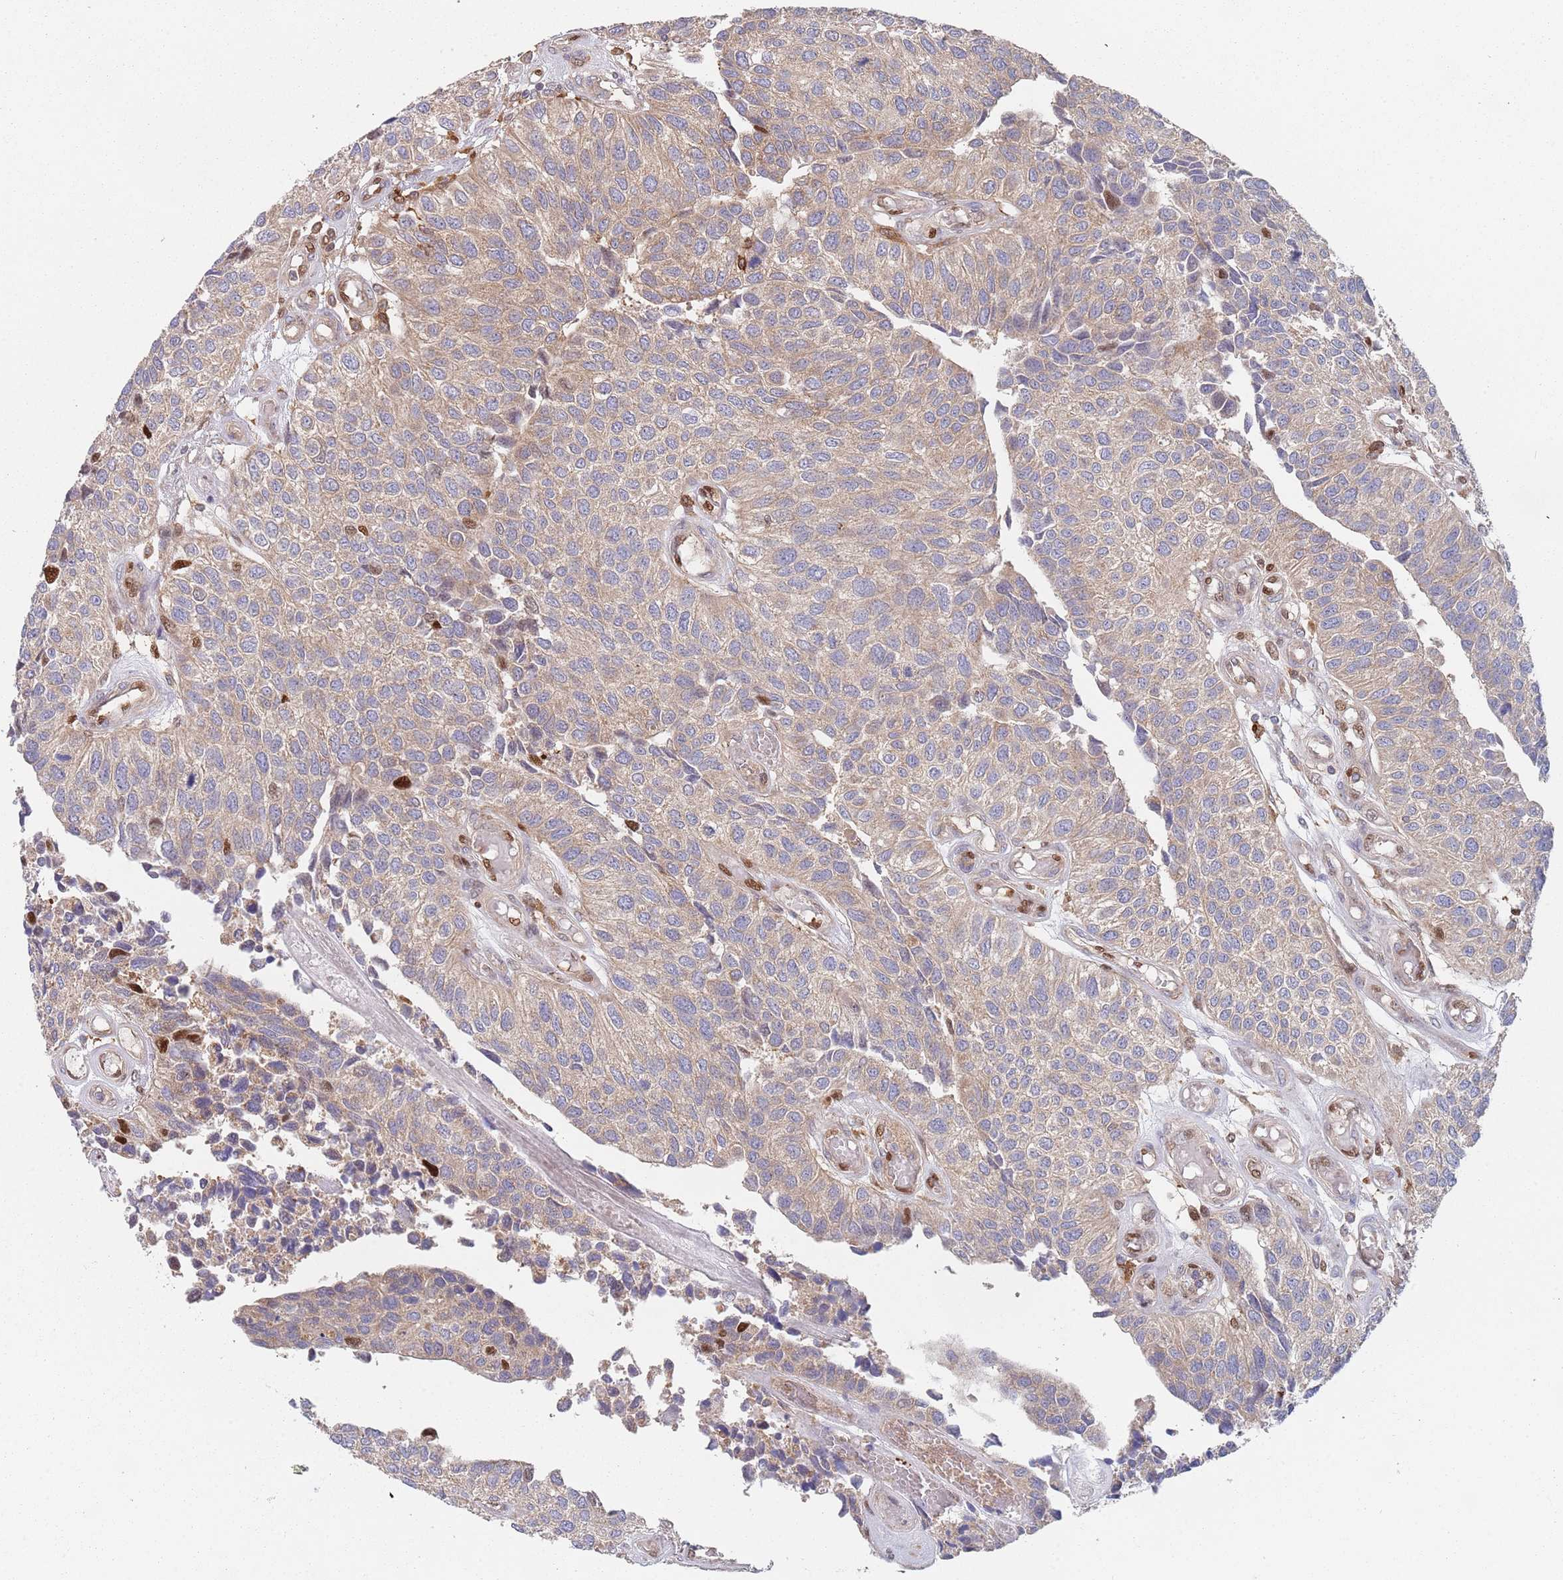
{"staining": {"intensity": "weak", "quantity": "25%-75%", "location": "cytoplasmic/membranous"}, "tissue": "urothelial cancer", "cell_type": "Tumor cells", "image_type": "cancer", "snomed": [{"axis": "morphology", "description": "Urothelial carcinoma, NOS"}, {"axis": "topography", "description": "Urinary bladder"}], "caption": "This is a micrograph of immunohistochemistry (IHC) staining of urothelial cancer, which shows weak expression in the cytoplasmic/membranous of tumor cells.", "gene": "GDI2", "patient": {"sex": "male", "age": 55}}